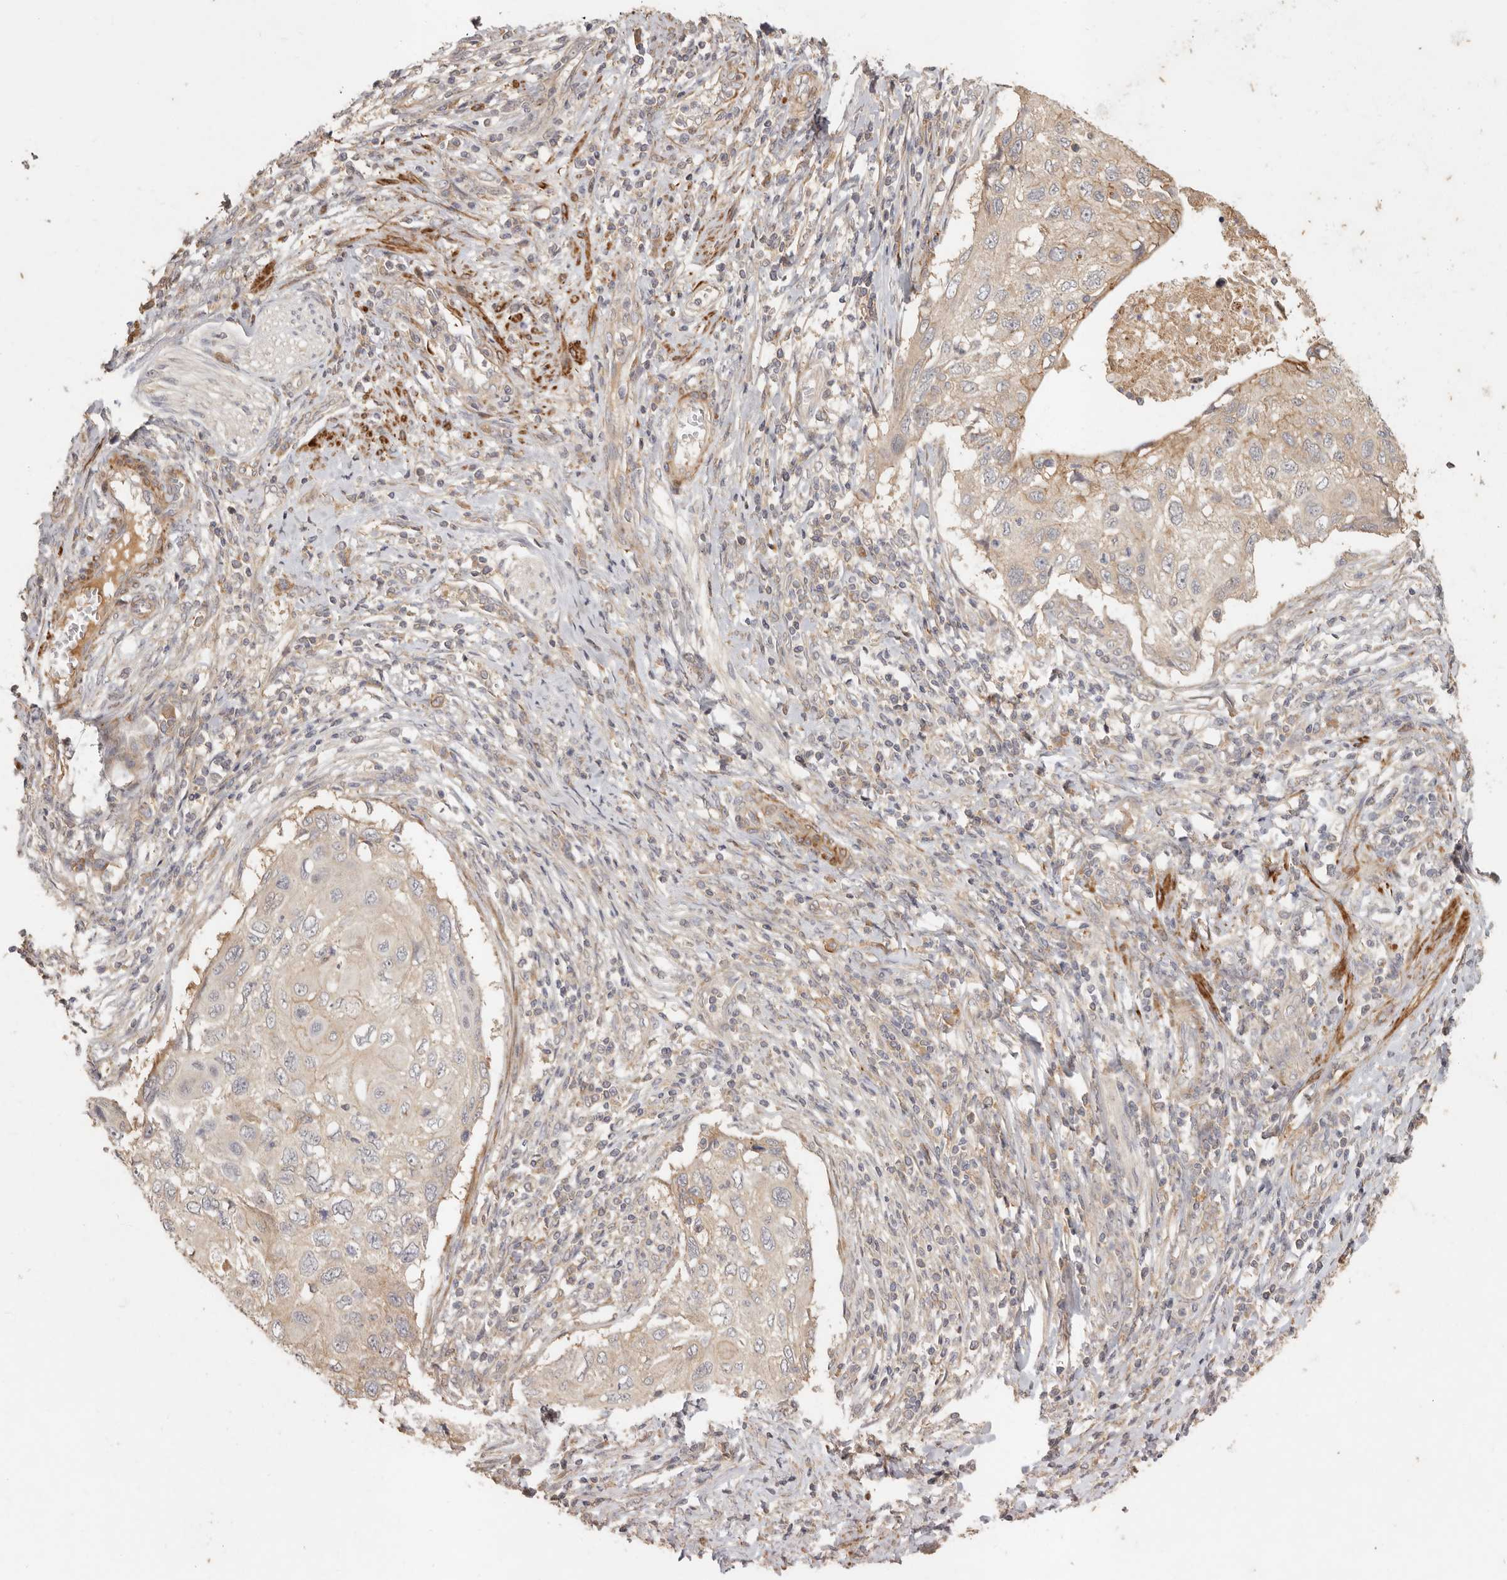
{"staining": {"intensity": "weak", "quantity": "25%-75%", "location": "cytoplasmic/membranous"}, "tissue": "cervical cancer", "cell_type": "Tumor cells", "image_type": "cancer", "snomed": [{"axis": "morphology", "description": "Squamous cell carcinoma, NOS"}, {"axis": "topography", "description": "Cervix"}], "caption": "This micrograph displays immunohistochemistry (IHC) staining of human cervical squamous cell carcinoma, with low weak cytoplasmic/membranous staining in approximately 25%-75% of tumor cells.", "gene": "VIPR1", "patient": {"sex": "female", "age": 70}}